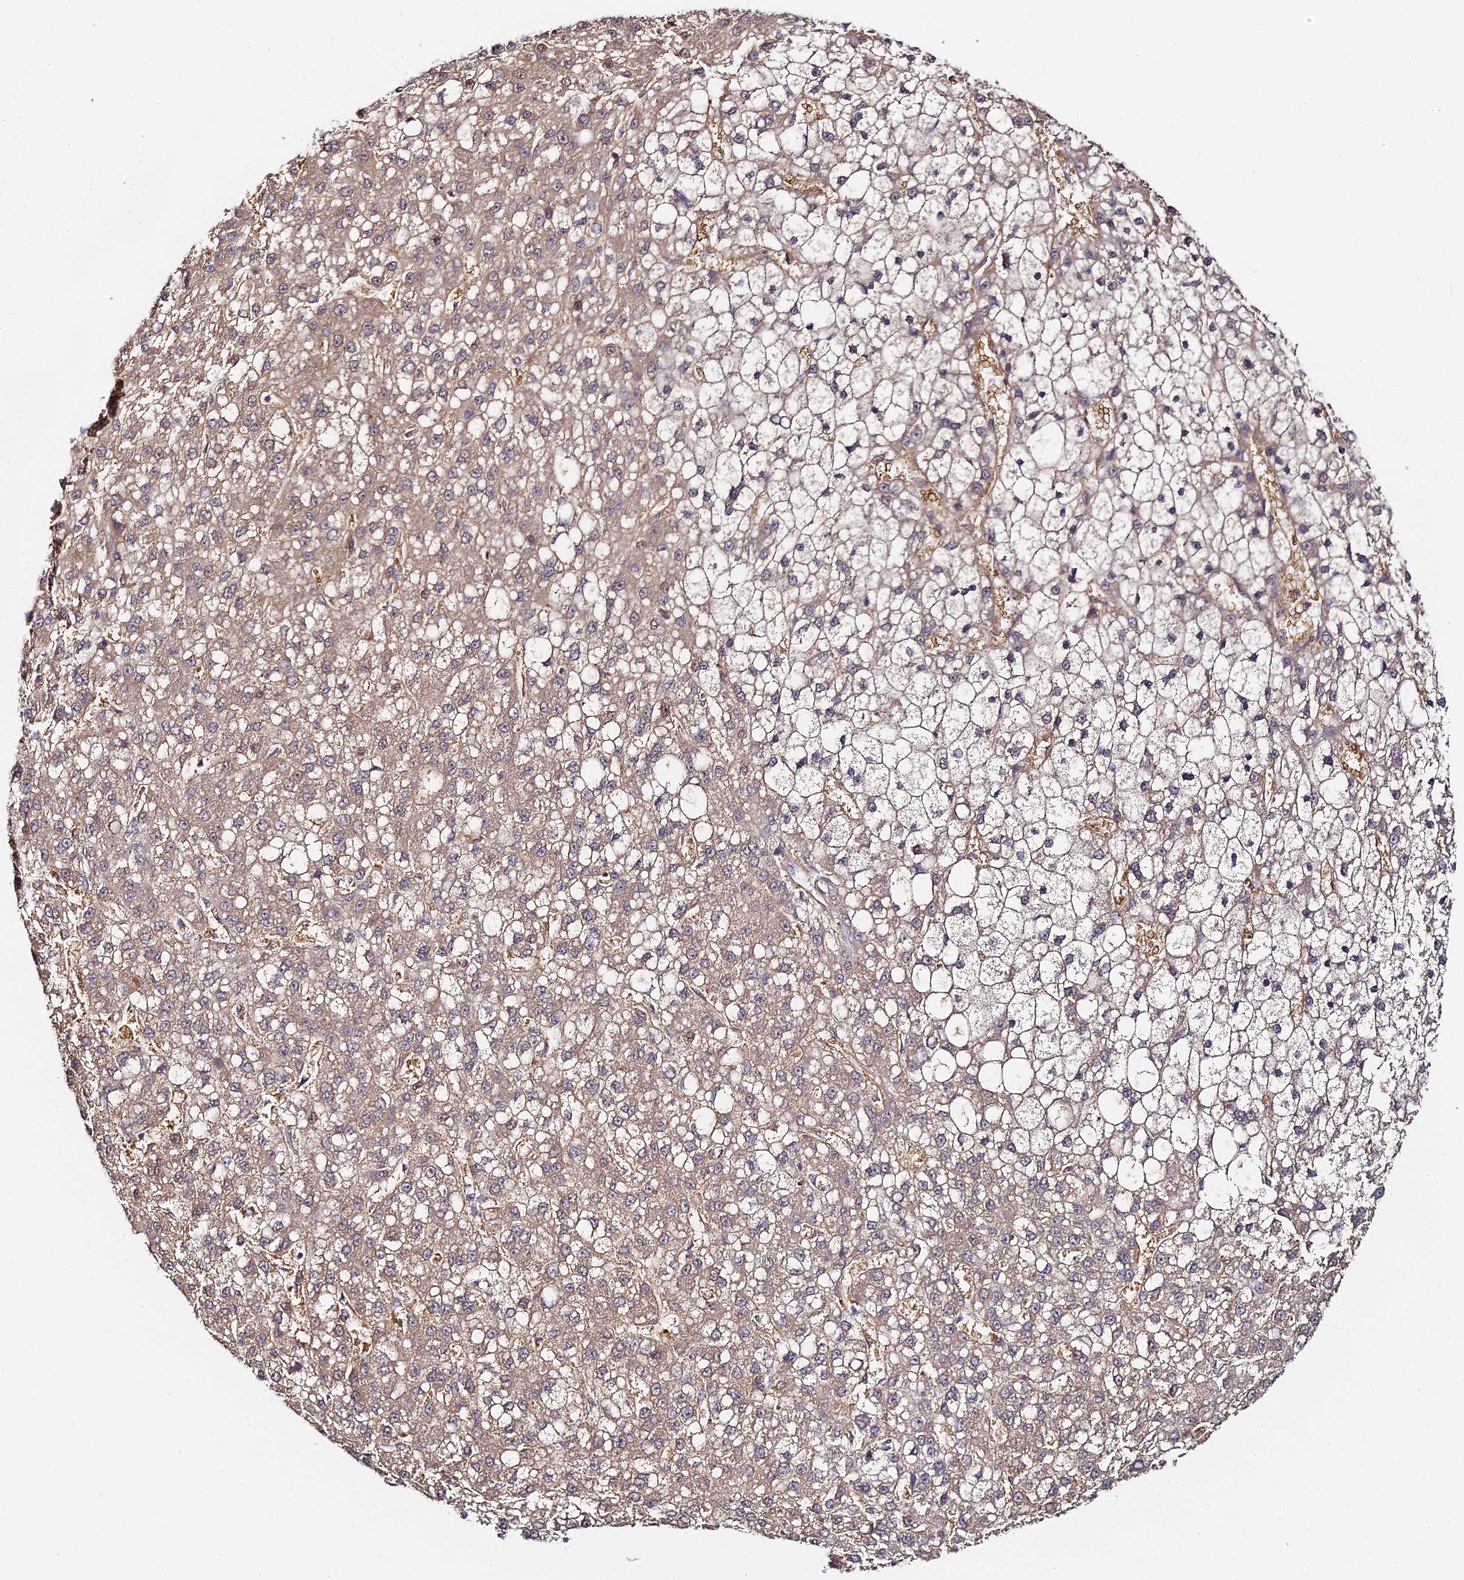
{"staining": {"intensity": "moderate", "quantity": ">75%", "location": "cytoplasmic/membranous,nuclear"}, "tissue": "liver cancer", "cell_type": "Tumor cells", "image_type": "cancer", "snomed": [{"axis": "morphology", "description": "Carcinoma, Hepatocellular, NOS"}, {"axis": "topography", "description": "Liver"}], "caption": "Immunohistochemical staining of liver cancer displays medium levels of moderate cytoplasmic/membranous and nuclear protein staining in about >75% of tumor cells.", "gene": "ABHD14A-ACY1", "patient": {"sex": "male", "age": 67}}